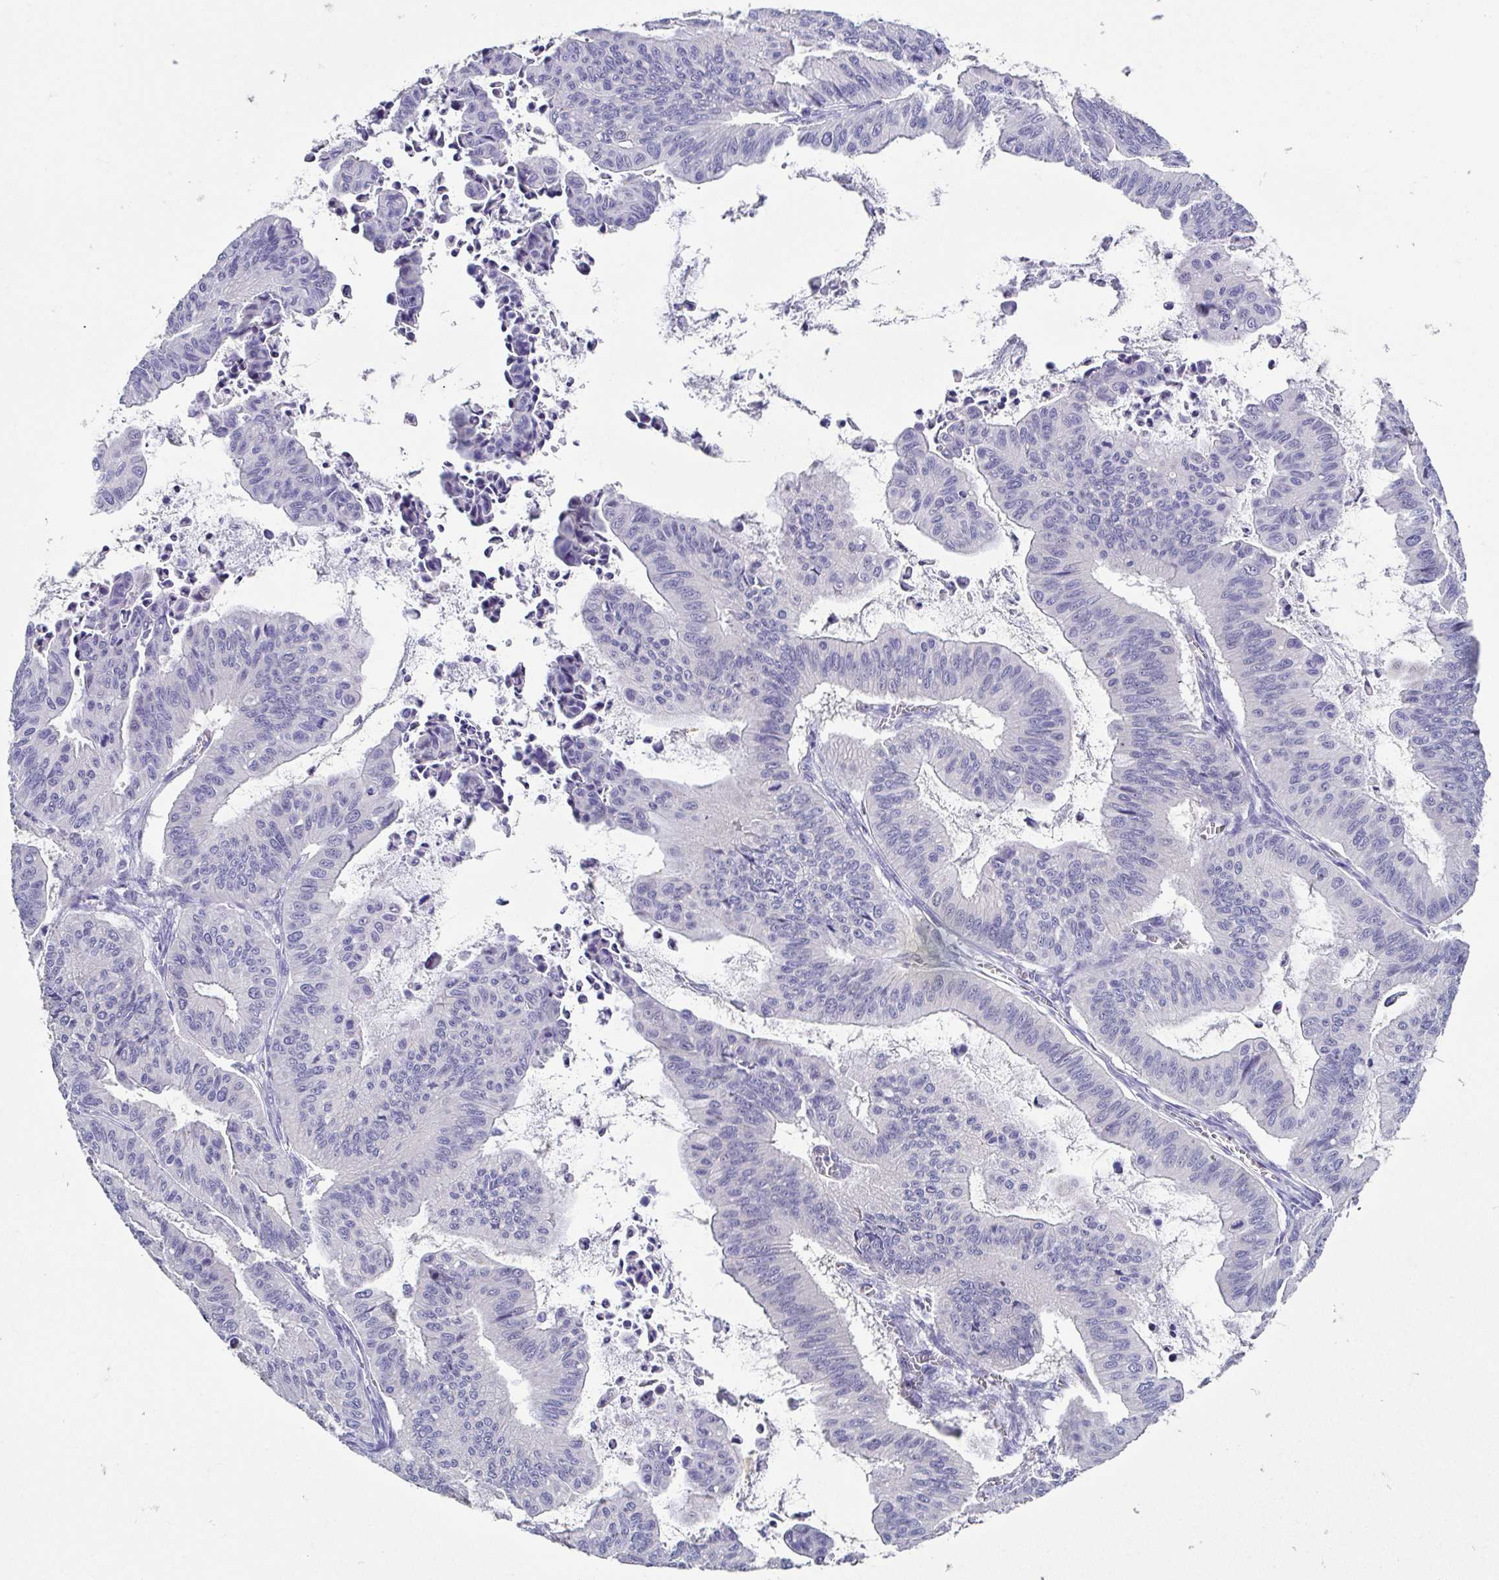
{"staining": {"intensity": "negative", "quantity": "none", "location": "none"}, "tissue": "ovarian cancer", "cell_type": "Tumor cells", "image_type": "cancer", "snomed": [{"axis": "morphology", "description": "Cystadenocarcinoma, mucinous, NOS"}, {"axis": "topography", "description": "Ovary"}], "caption": "Photomicrograph shows no protein staining in tumor cells of ovarian mucinous cystadenocarcinoma tissue.", "gene": "RDH11", "patient": {"sex": "female", "age": 72}}